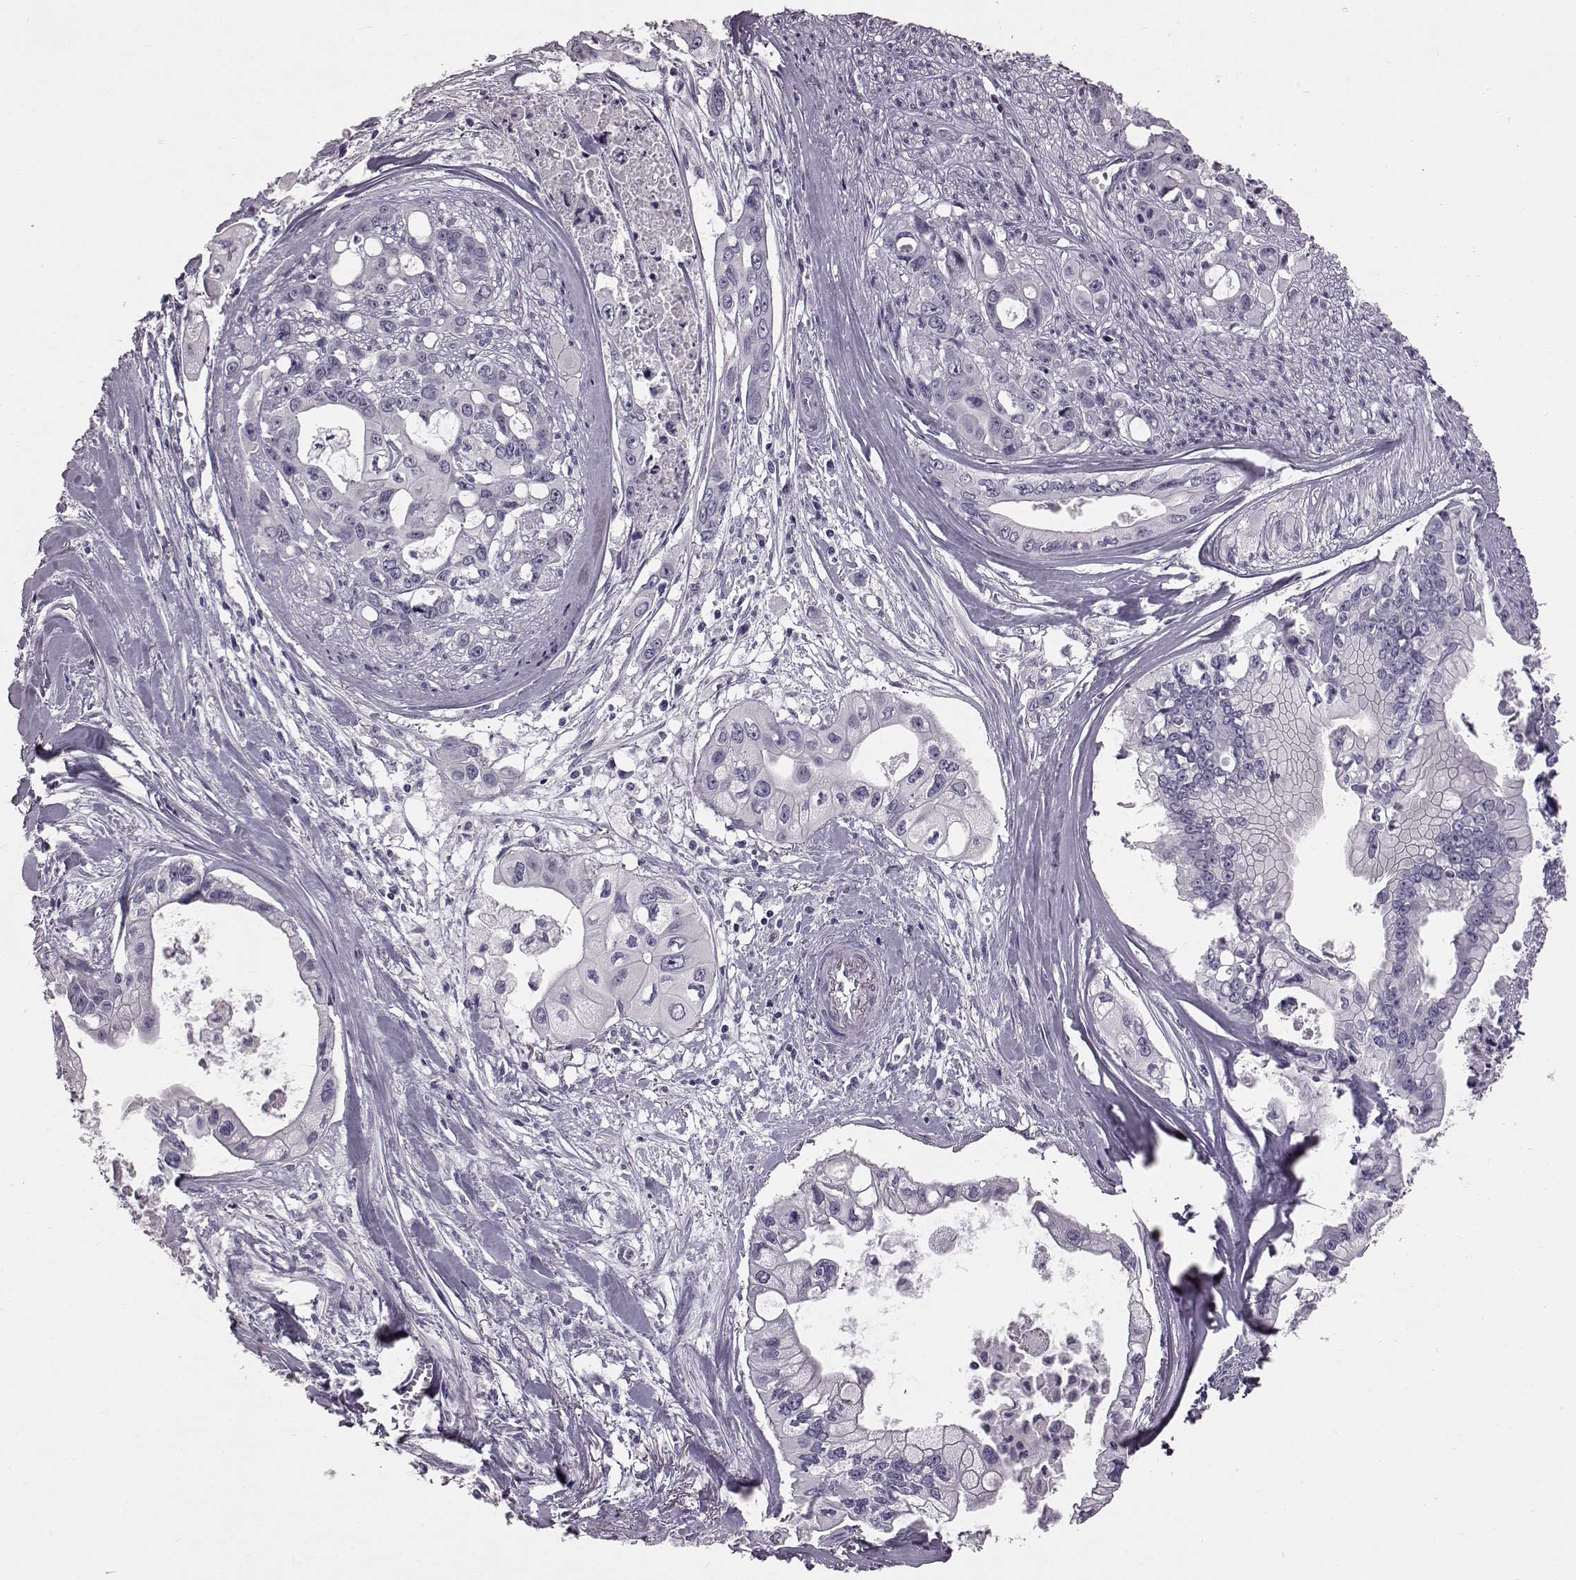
{"staining": {"intensity": "negative", "quantity": "none", "location": "none"}, "tissue": "pancreatic cancer", "cell_type": "Tumor cells", "image_type": "cancer", "snomed": [{"axis": "morphology", "description": "Adenocarcinoma, NOS"}, {"axis": "topography", "description": "Pancreas"}], "caption": "Pancreatic cancer (adenocarcinoma) was stained to show a protein in brown. There is no significant positivity in tumor cells. (DAB immunohistochemistry (IHC) visualized using brightfield microscopy, high magnification).", "gene": "TCHHL1", "patient": {"sex": "male", "age": 60}}